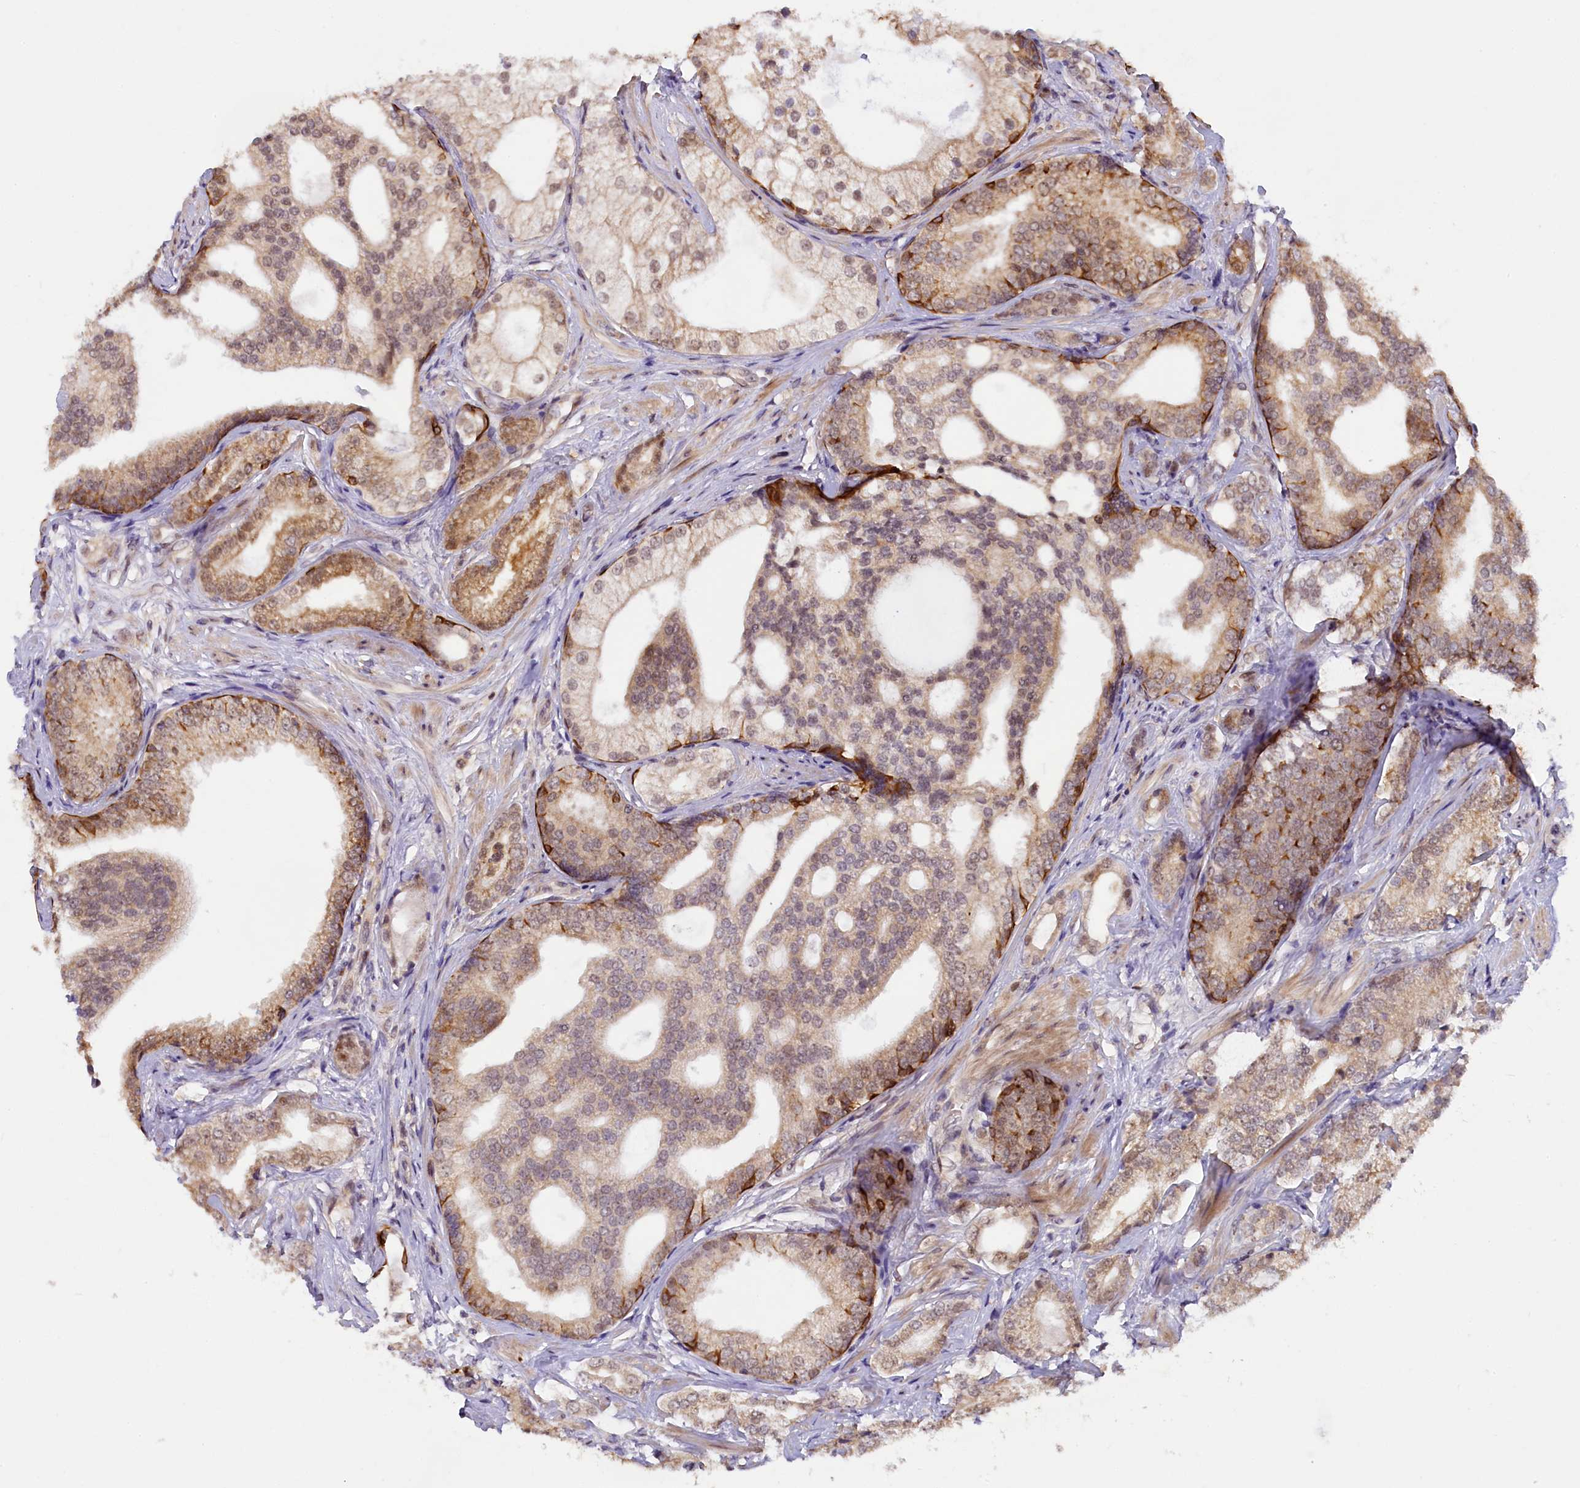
{"staining": {"intensity": "moderate", "quantity": ">75%", "location": "cytoplasmic/membranous,nuclear"}, "tissue": "prostate cancer", "cell_type": "Tumor cells", "image_type": "cancer", "snomed": [{"axis": "morphology", "description": "Adenocarcinoma, High grade"}, {"axis": "topography", "description": "Prostate"}], "caption": "Moderate cytoplasmic/membranous and nuclear positivity for a protein is seen in about >75% of tumor cells of prostate cancer using immunohistochemistry.", "gene": "CARD8", "patient": {"sex": "male", "age": 60}}